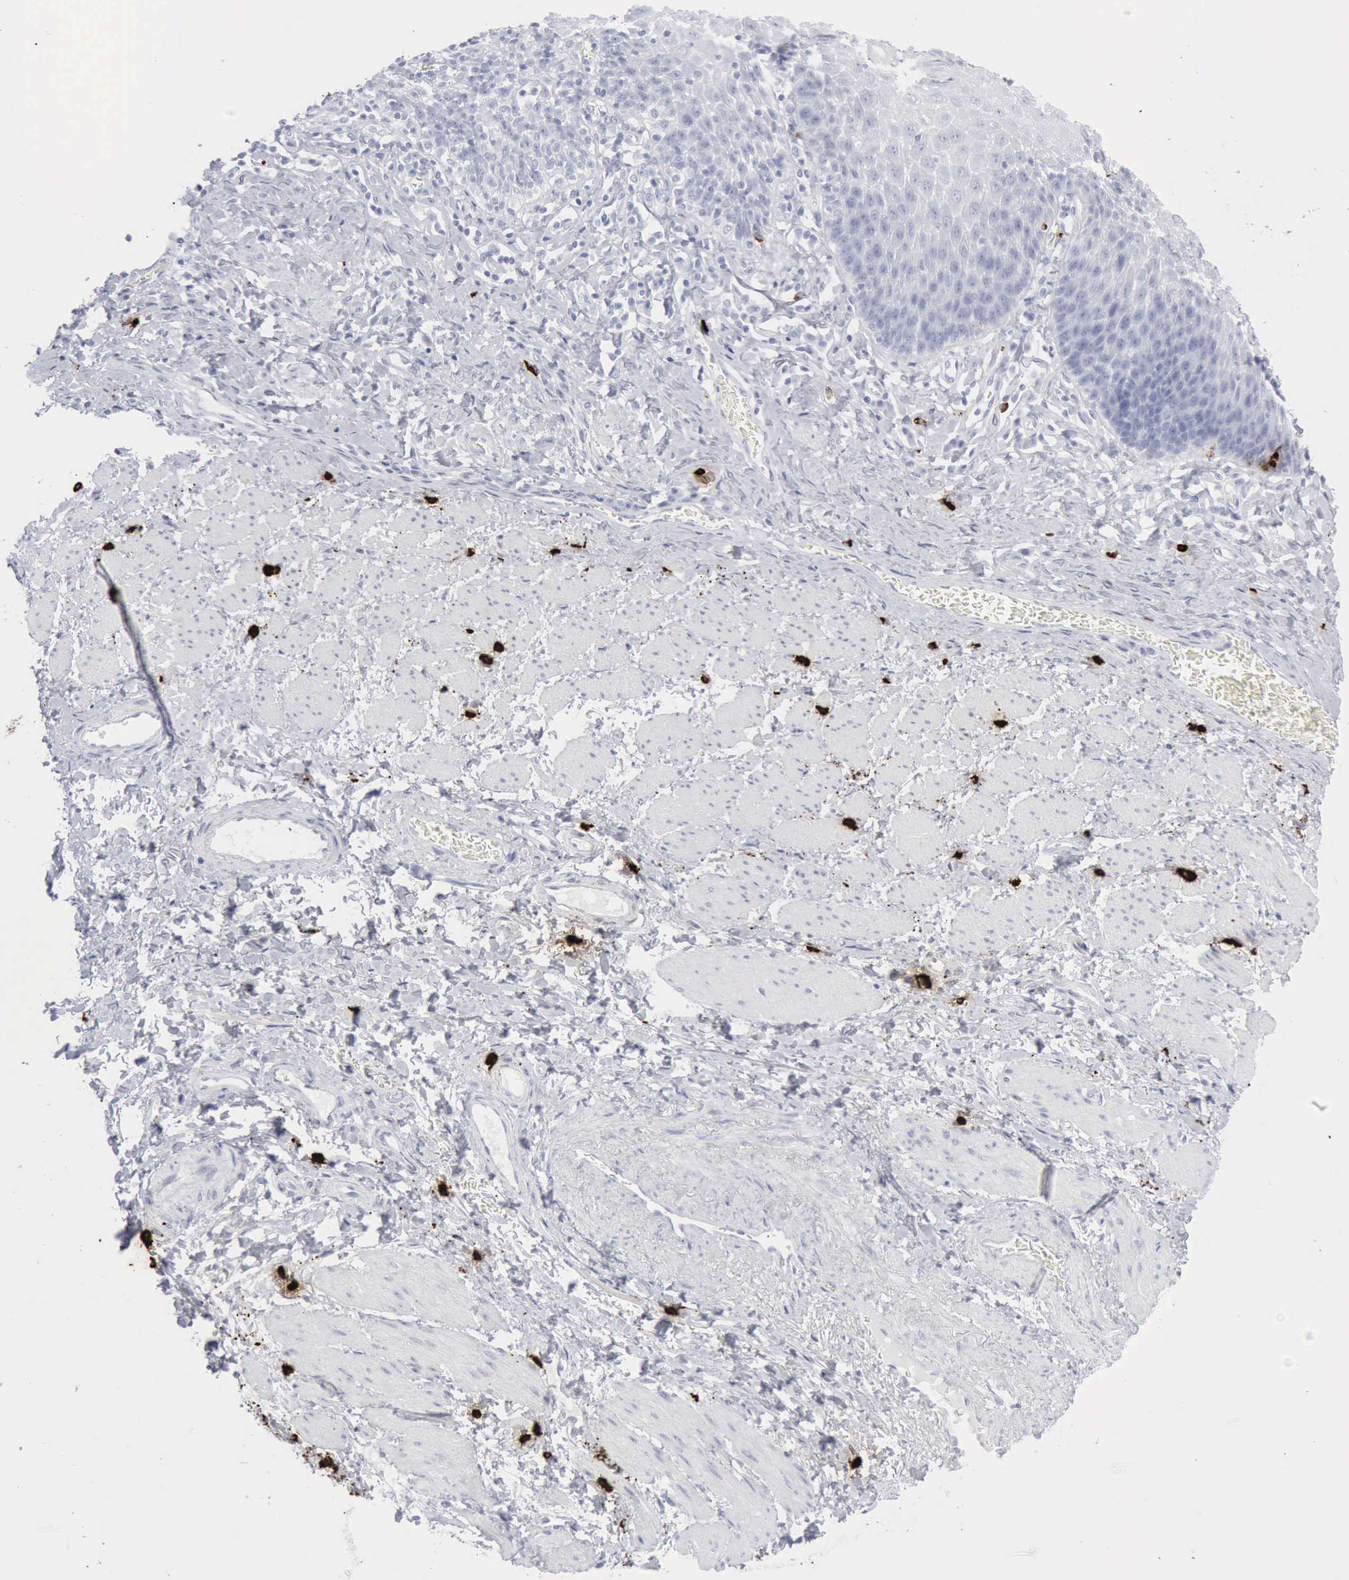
{"staining": {"intensity": "negative", "quantity": "none", "location": "none"}, "tissue": "esophagus", "cell_type": "Squamous epithelial cells", "image_type": "normal", "snomed": [{"axis": "morphology", "description": "Normal tissue, NOS"}, {"axis": "topography", "description": "Esophagus"}], "caption": "High power microscopy micrograph of an IHC micrograph of unremarkable esophagus, revealing no significant positivity in squamous epithelial cells.", "gene": "CMA1", "patient": {"sex": "female", "age": 61}}